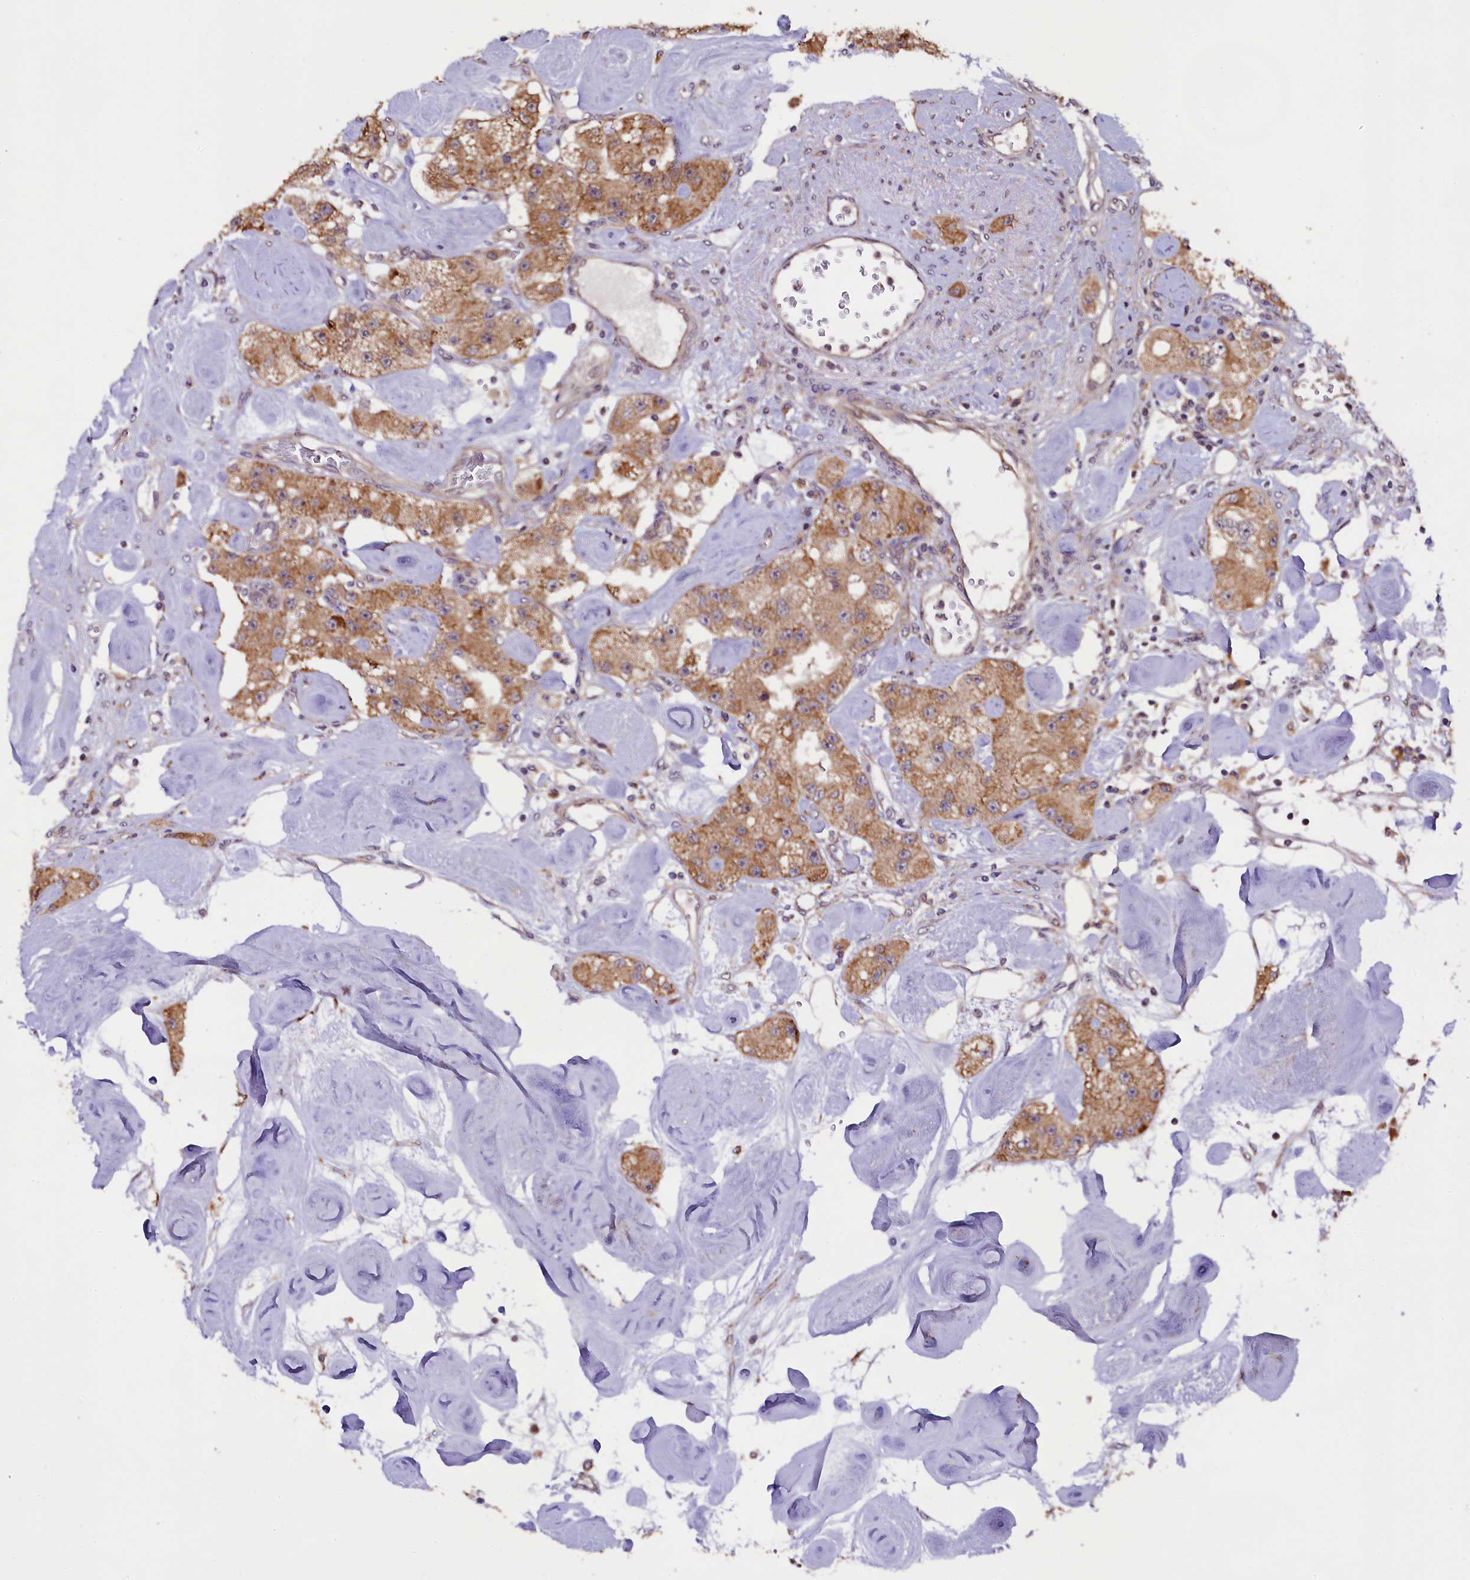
{"staining": {"intensity": "moderate", "quantity": ">75%", "location": "cytoplasmic/membranous"}, "tissue": "carcinoid", "cell_type": "Tumor cells", "image_type": "cancer", "snomed": [{"axis": "morphology", "description": "Carcinoid, malignant, NOS"}, {"axis": "topography", "description": "Pancreas"}], "caption": "IHC photomicrograph of neoplastic tissue: carcinoid (malignant) stained using immunohistochemistry (IHC) exhibits medium levels of moderate protein expression localized specifically in the cytoplasmic/membranous of tumor cells, appearing as a cytoplasmic/membranous brown color.", "gene": "DOHH", "patient": {"sex": "male", "age": 41}}